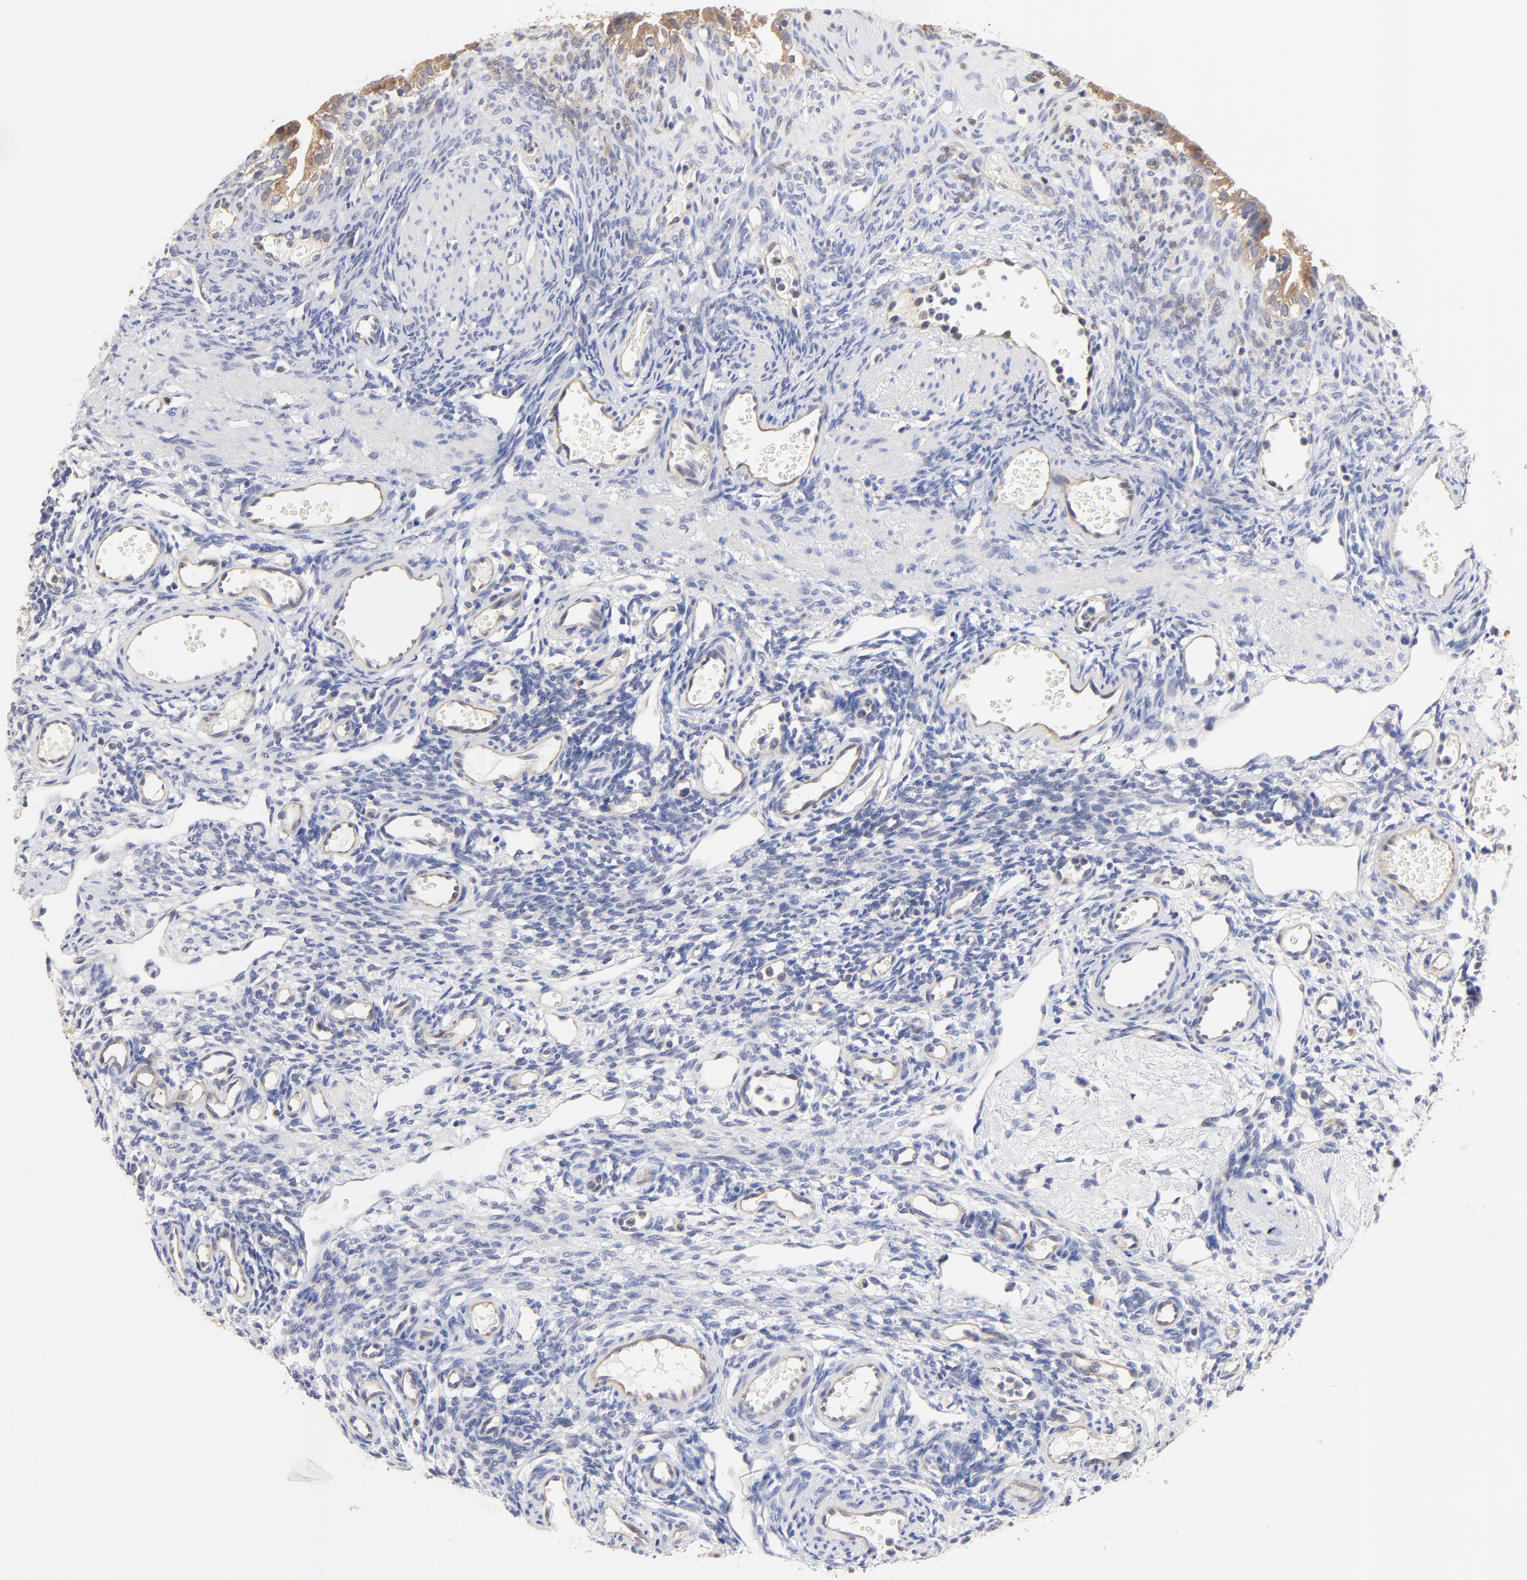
{"staining": {"intensity": "negative", "quantity": "none", "location": "none"}, "tissue": "ovary", "cell_type": "Follicle cells", "image_type": "normal", "snomed": [{"axis": "morphology", "description": "Normal tissue, NOS"}, {"axis": "topography", "description": "Ovary"}], "caption": "This is an IHC histopathology image of benign ovary. There is no staining in follicle cells.", "gene": "FBXL2", "patient": {"sex": "female", "age": 33}}